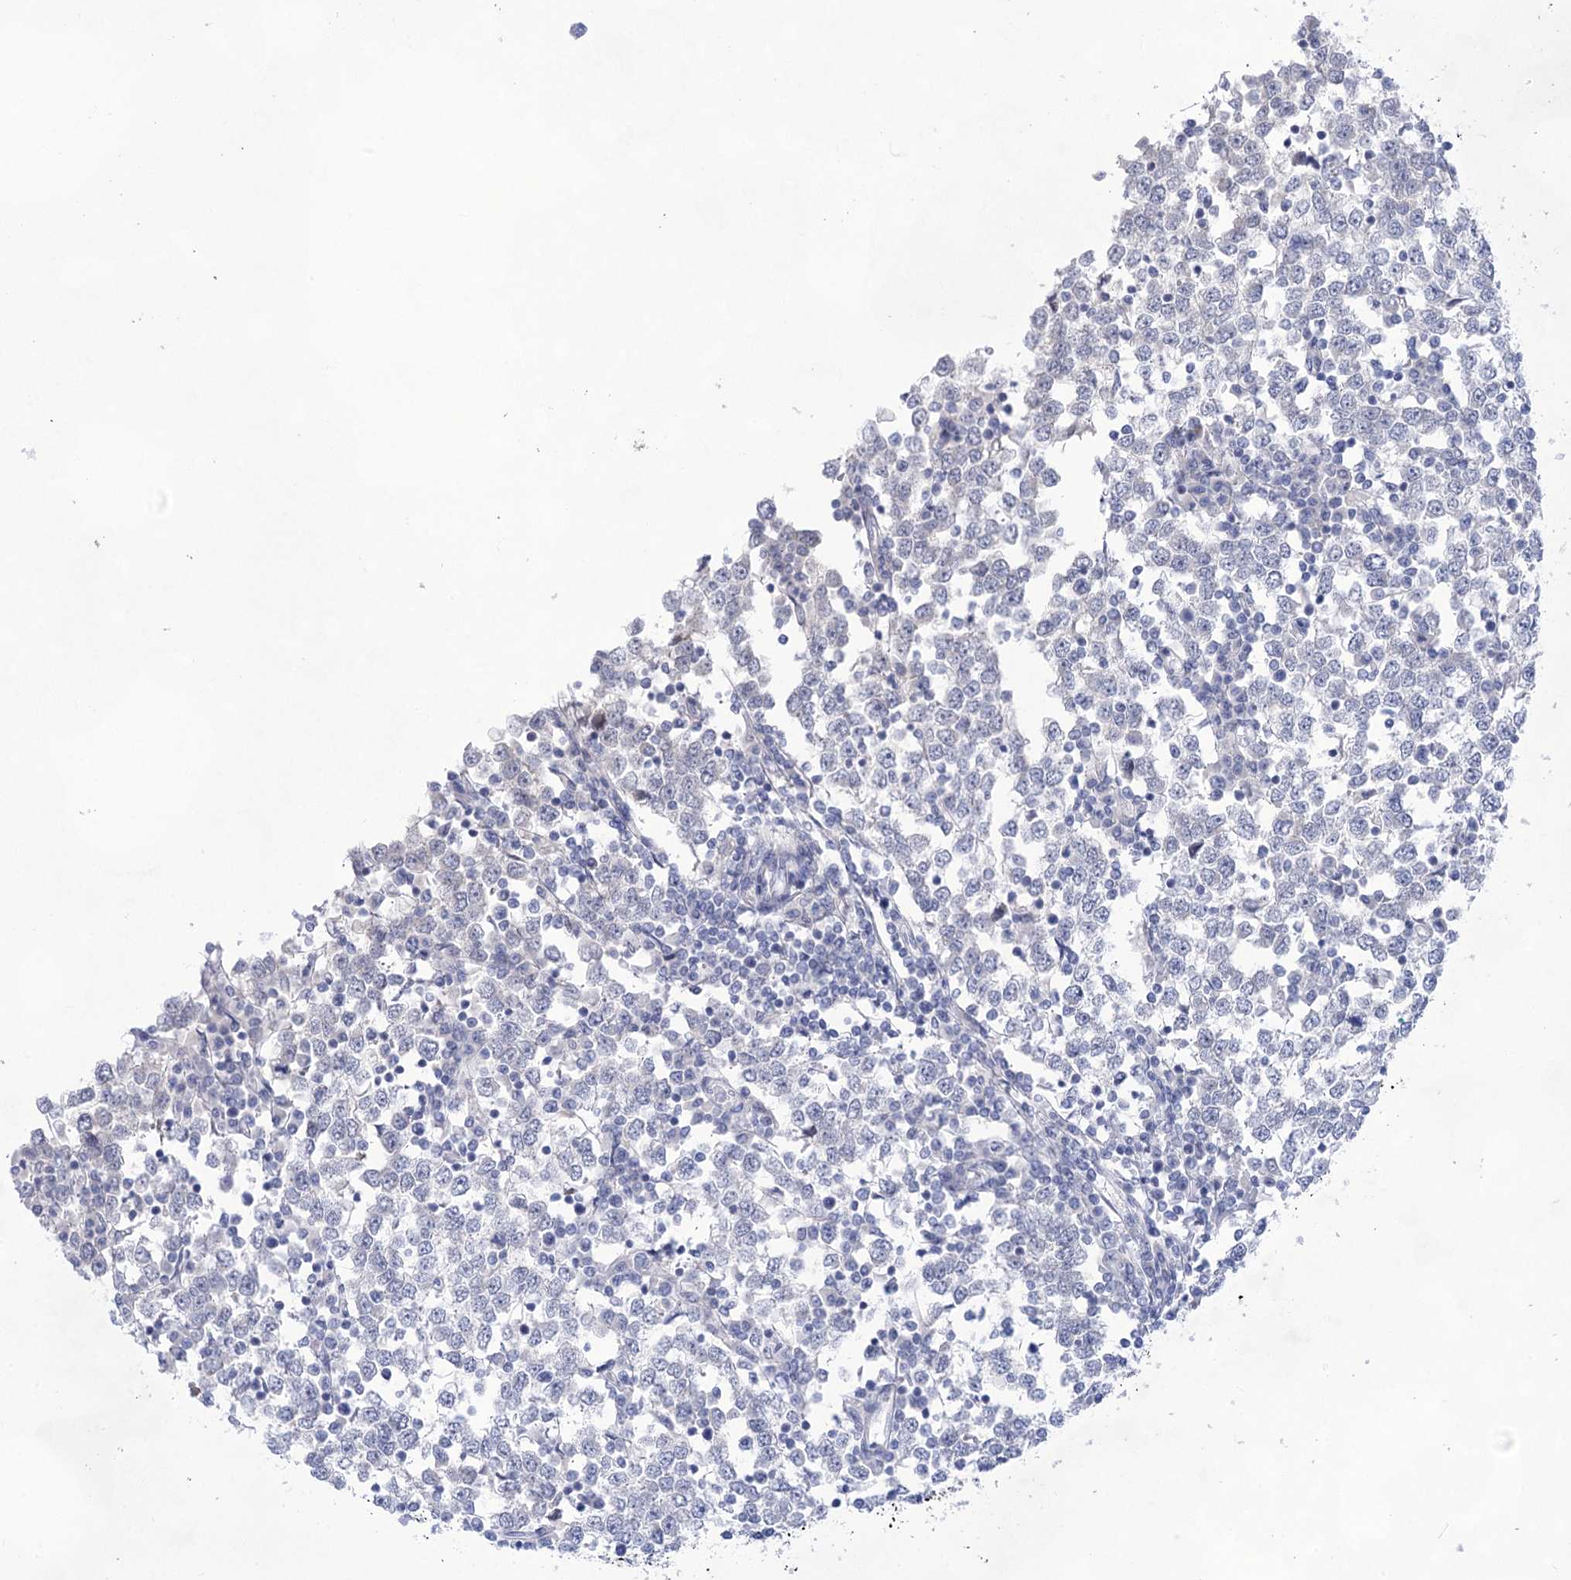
{"staining": {"intensity": "negative", "quantity": "none", "location": "none"}, "tissue": "testis cancer", "cell_type": "Tumor cells", "image_type": "cancer", "snomed": [{"axis": "morphology", "description": "Seminoma, NOS"}, {"axis": "topography", "description": "Testis"}], "caption": "Tumor cells are negative for brown protein staining in testis cancer (seminoma).", "gene": "LALBA", "patient": {"sex": "male", "age": 65}}